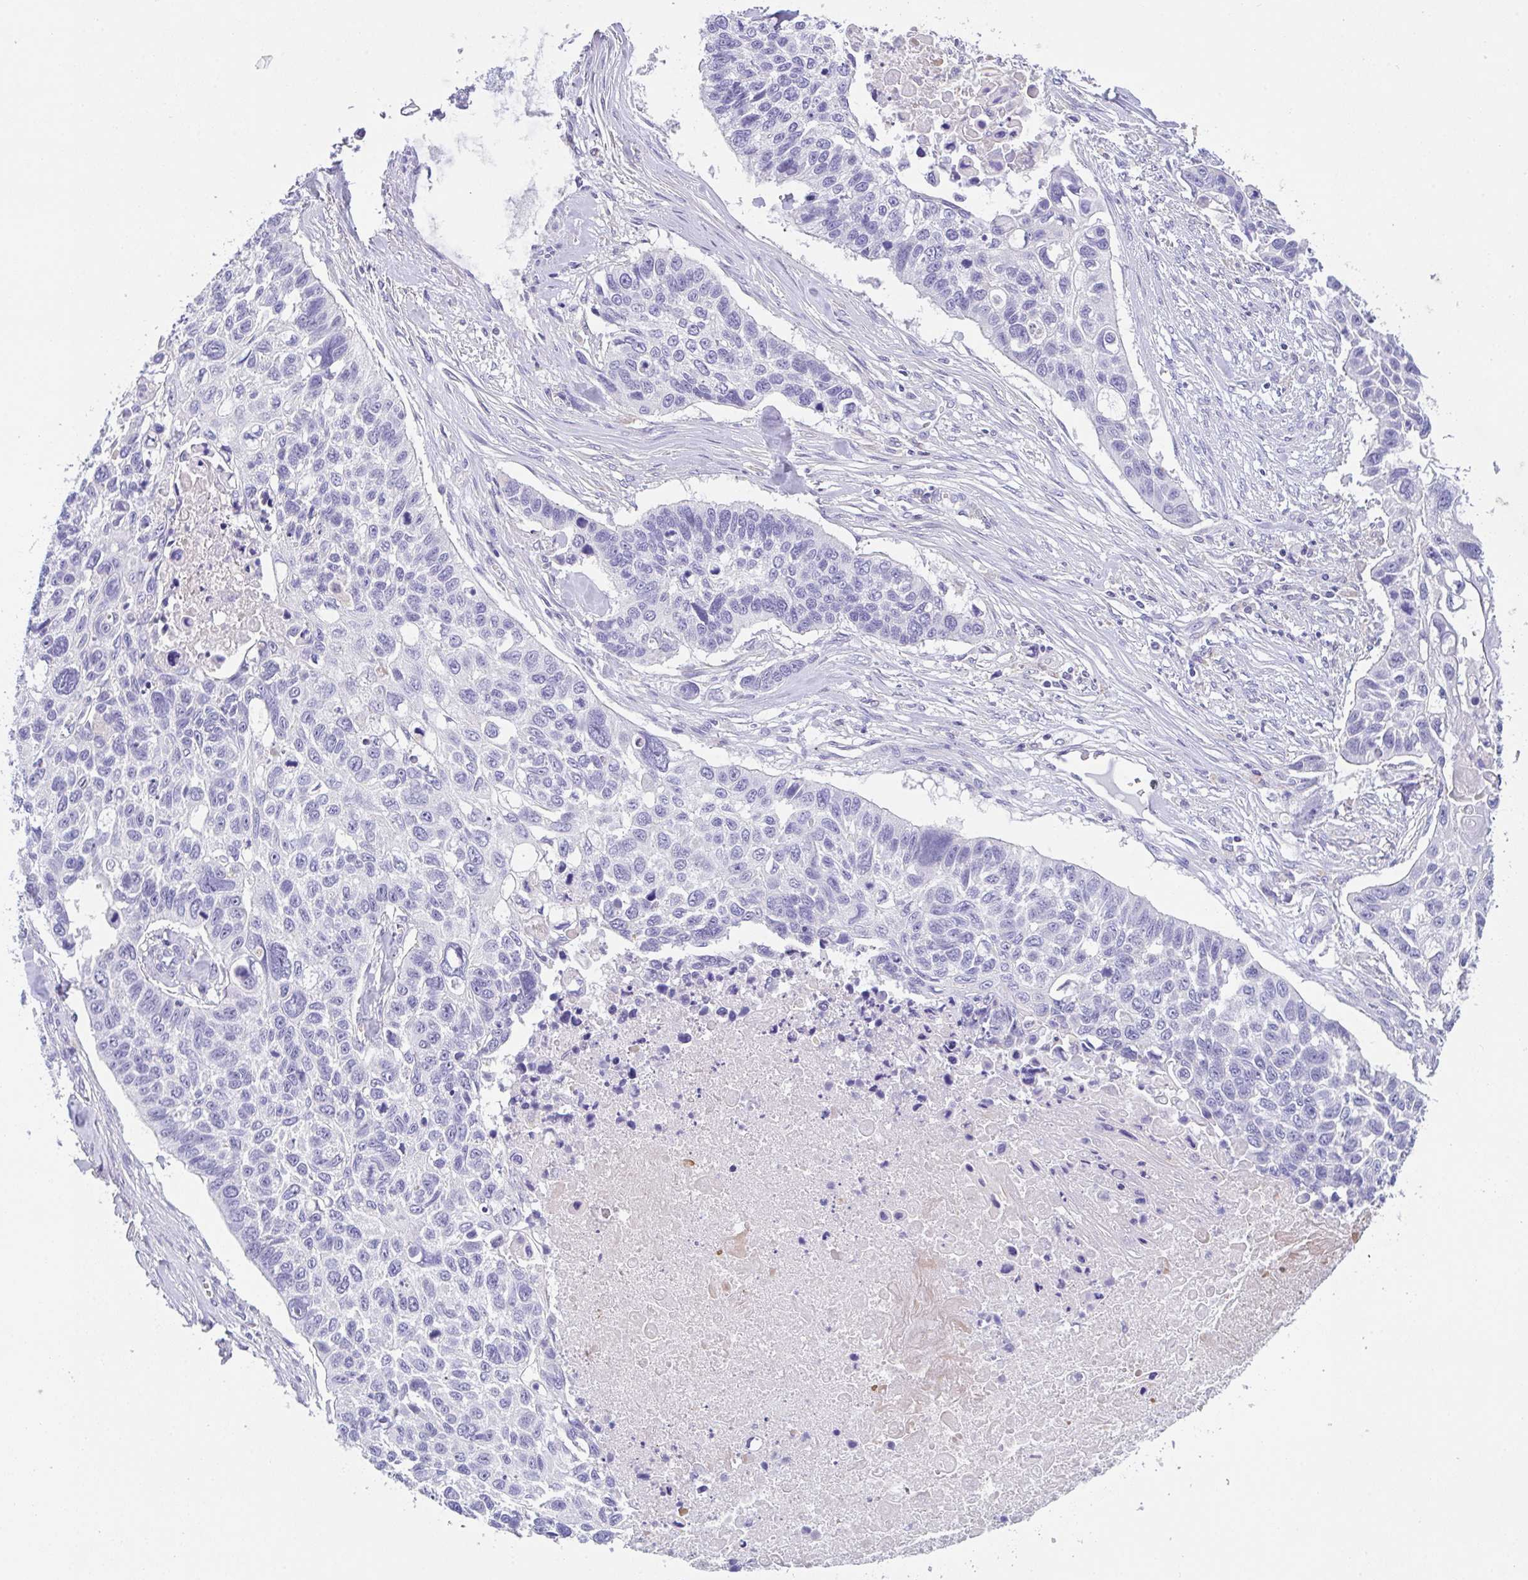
{"staining": {"intensity": "negative", "quantity": "none", "location": "none"}, "tissue": "lung cancer", "cell_type": "Tumor cells", "image_type": "cancer", "snomed": [{"axis": "morphology", "description": "Squamous cell carcinoma, NOS"}, {"axis": "topography", "description": "Lung"}], "caption": "Human lung cancer (squamous cell carcinoma) stained for a protein using IHC demonstrates no positivity in tumor cells.", "gene": "CA10", "patient": {"sex": "male", "age": 62}}